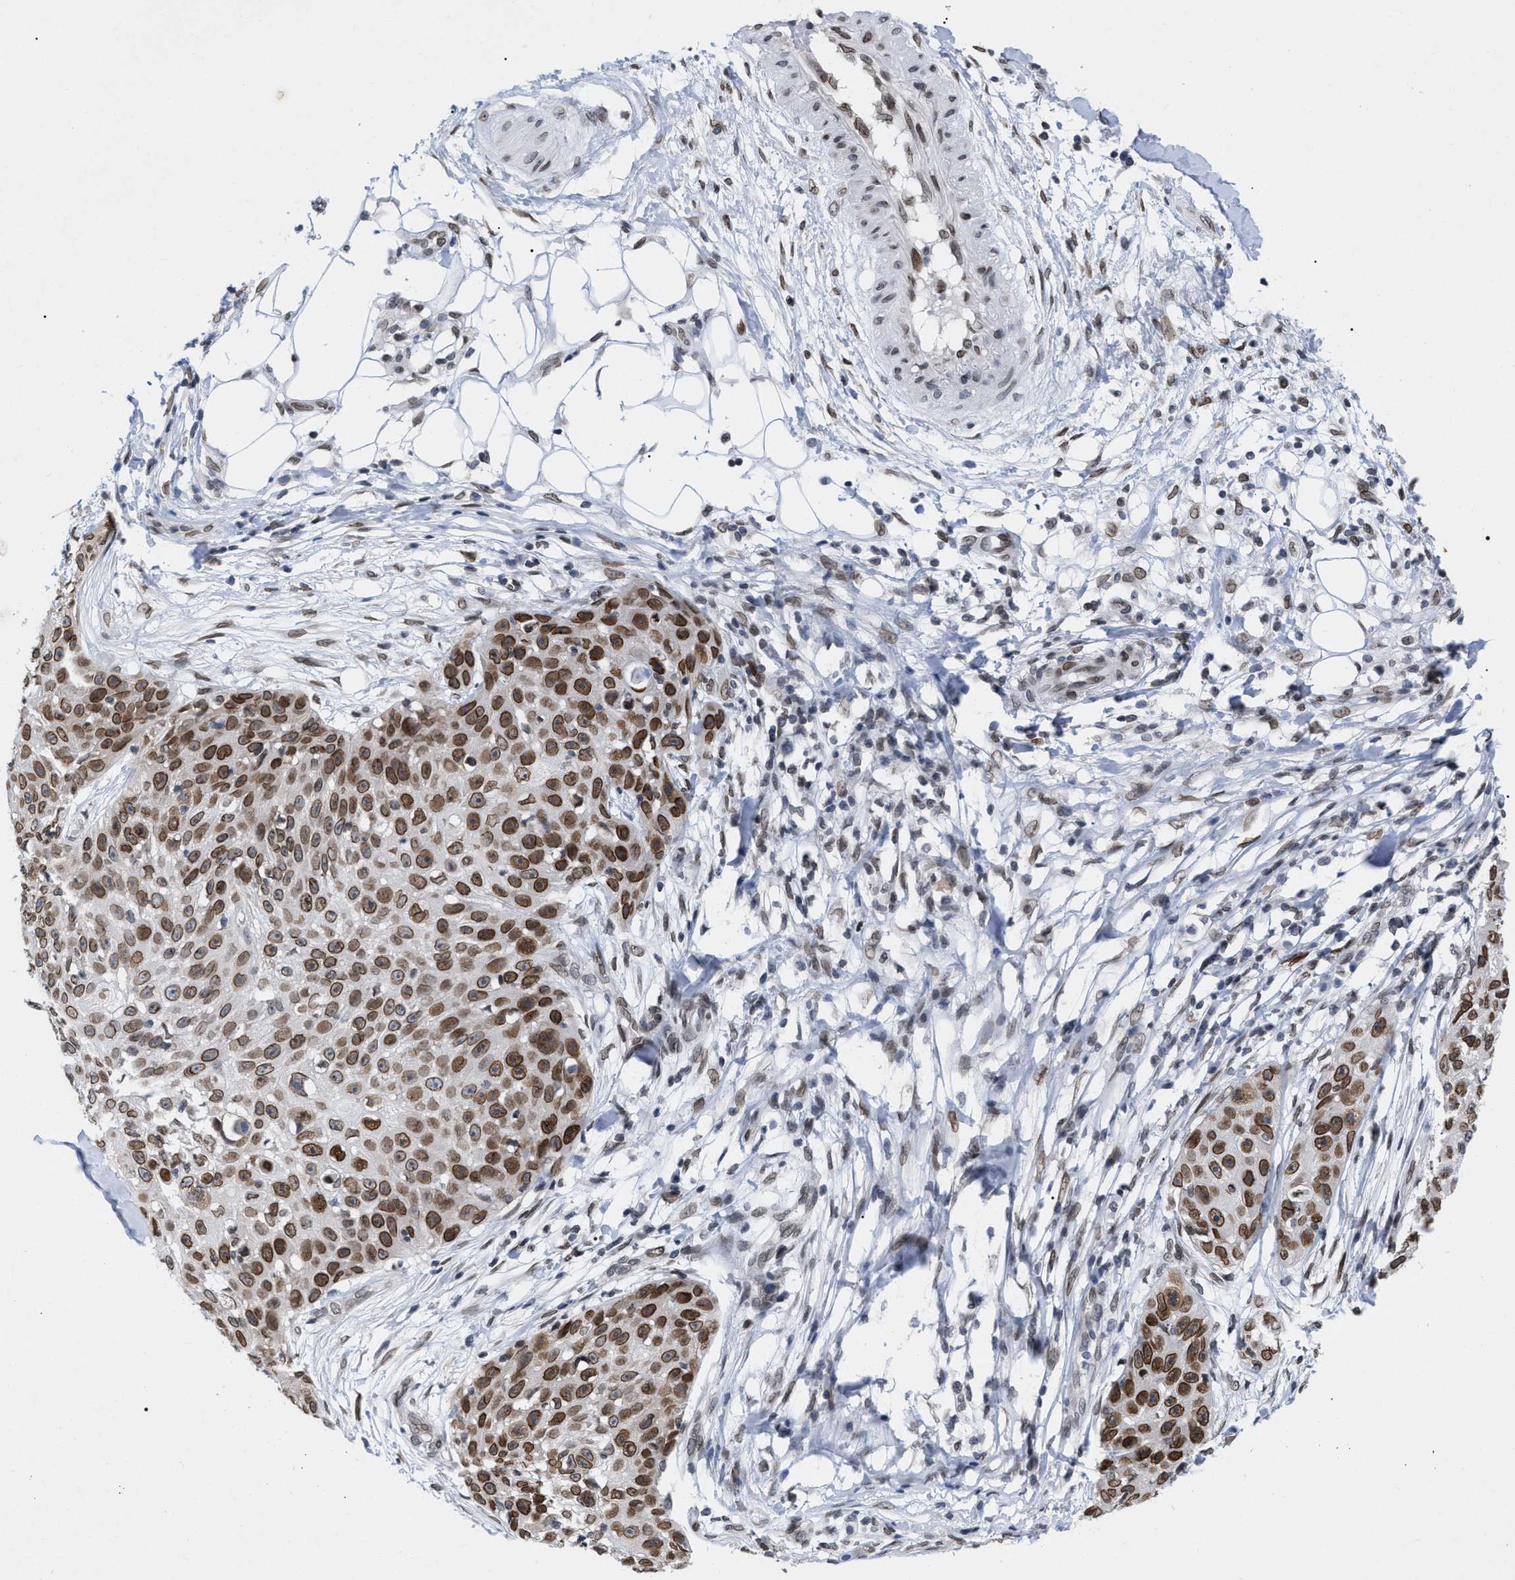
{"staining": {"intensity": "strong", "quantity": ">75%", "location": "cytoplasmic/membranous,nuclear"}, "tissue": "skin cancer", "cell_type": "Tumor cells", "image_type": "cancer", "snomed": [{"axis": "morphology", "description": "Squamous cell carcinoma, NOS"}, {"axis": "topography", "description": "Skin"}], "caption": "Human squamous cell carcinoma (skin) stained with a protein marker shows strong staining in tumor cells.", "gene": "TPR", "patient": {"sex": "male", "age": 86}}